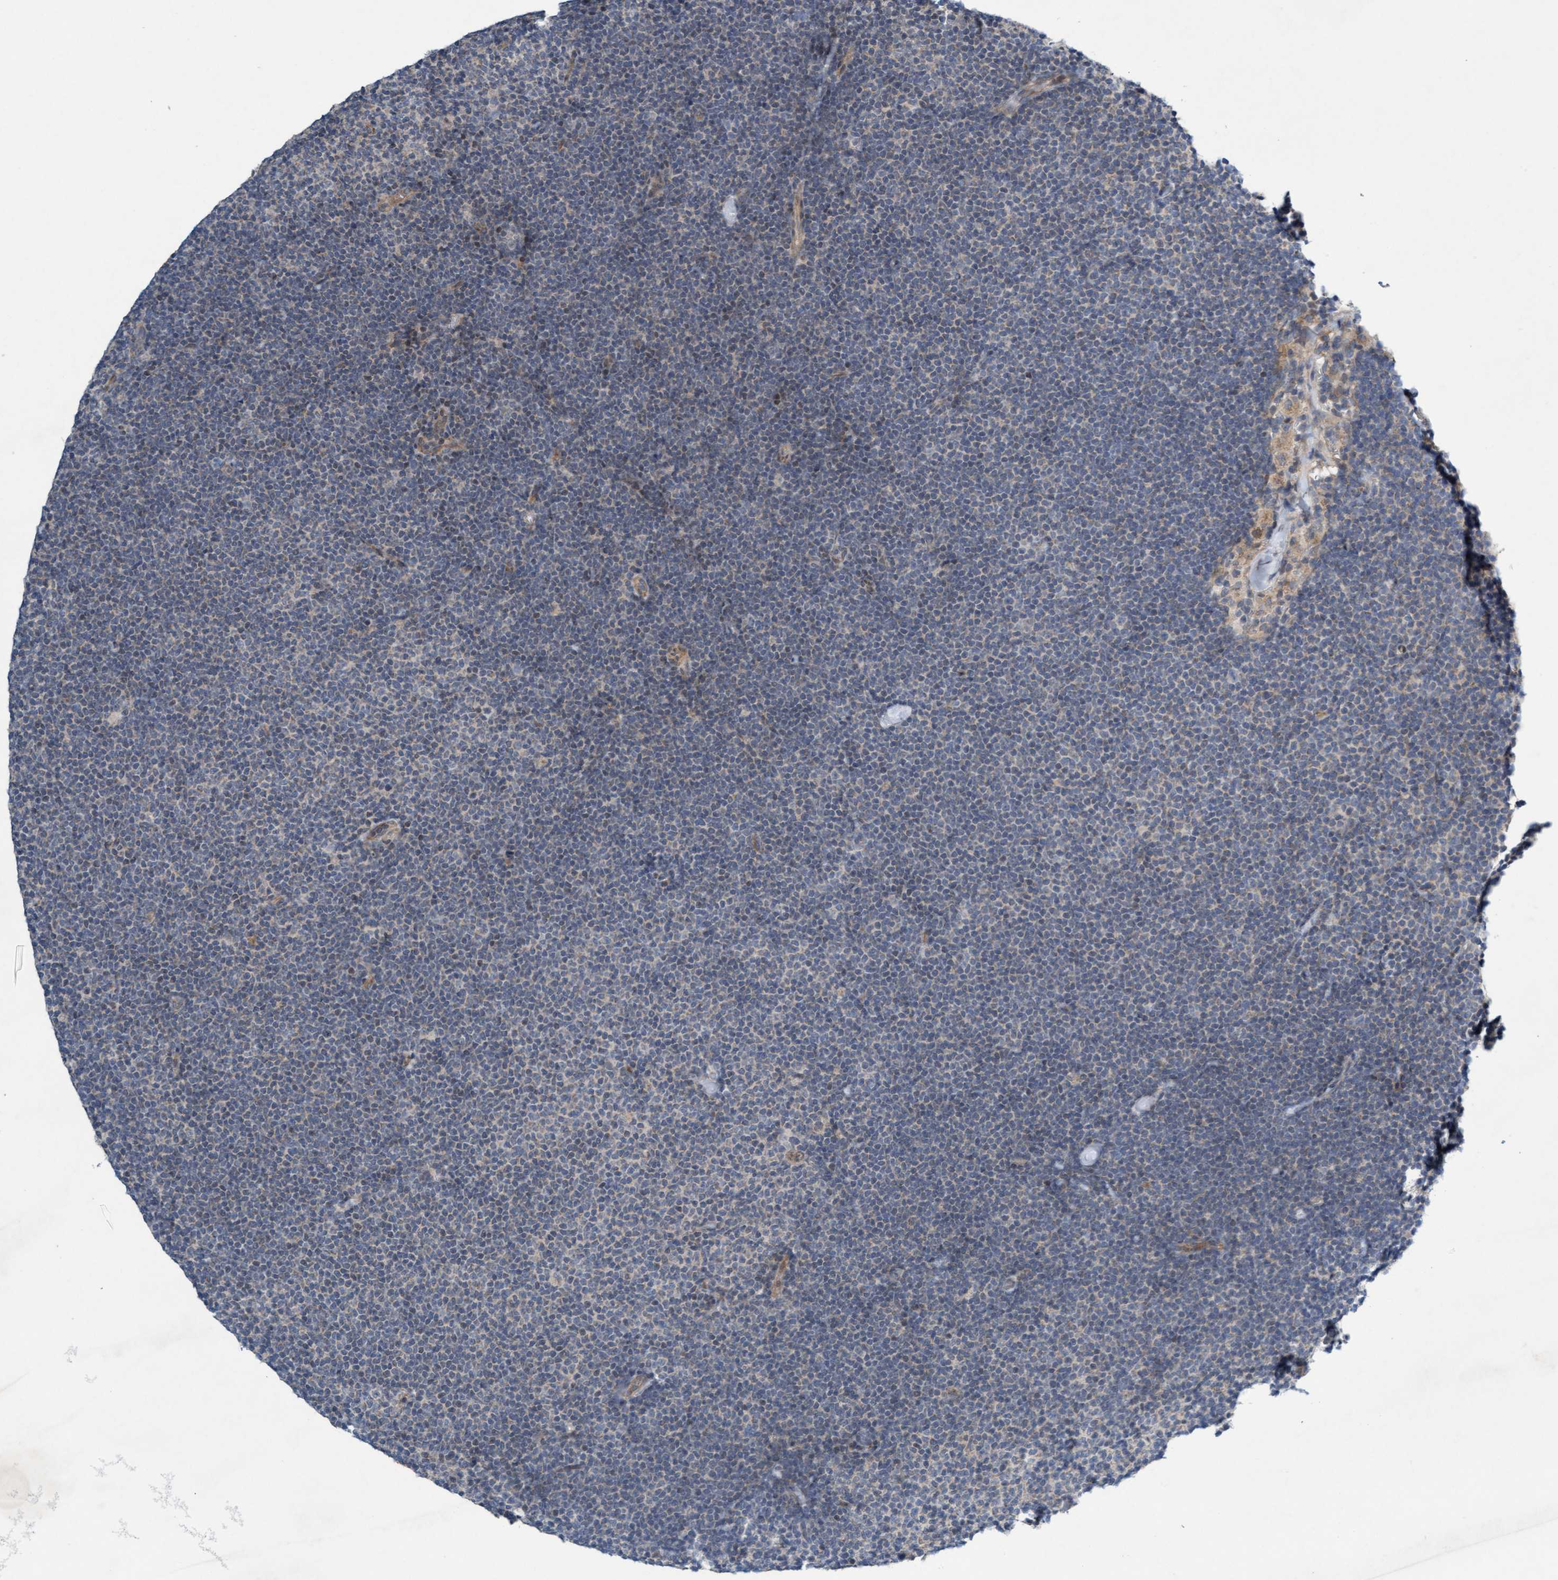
{"staining": {"intensity": "negative", "quantity": "none", "location": "none"}, "tissue": "lymphoma", "cell_type": "Tumor cells", "image_type": "cancer", "snomed": [{"axis": "morphology", "description": "Malignant lymphoma, non-Hodgkin's type, Low grade"}, {"axis": "topography", "description": "Lymph node"}], "caption": "A photomicrograph of malignant lymphoma, non-Hodgkin's type (low-grade) stained for a protein displays no brown staining in tumor cells. Nuclei are stained in blue.", "gene": "DDHD2", "patient": {"sex": "female", "age": 53}}